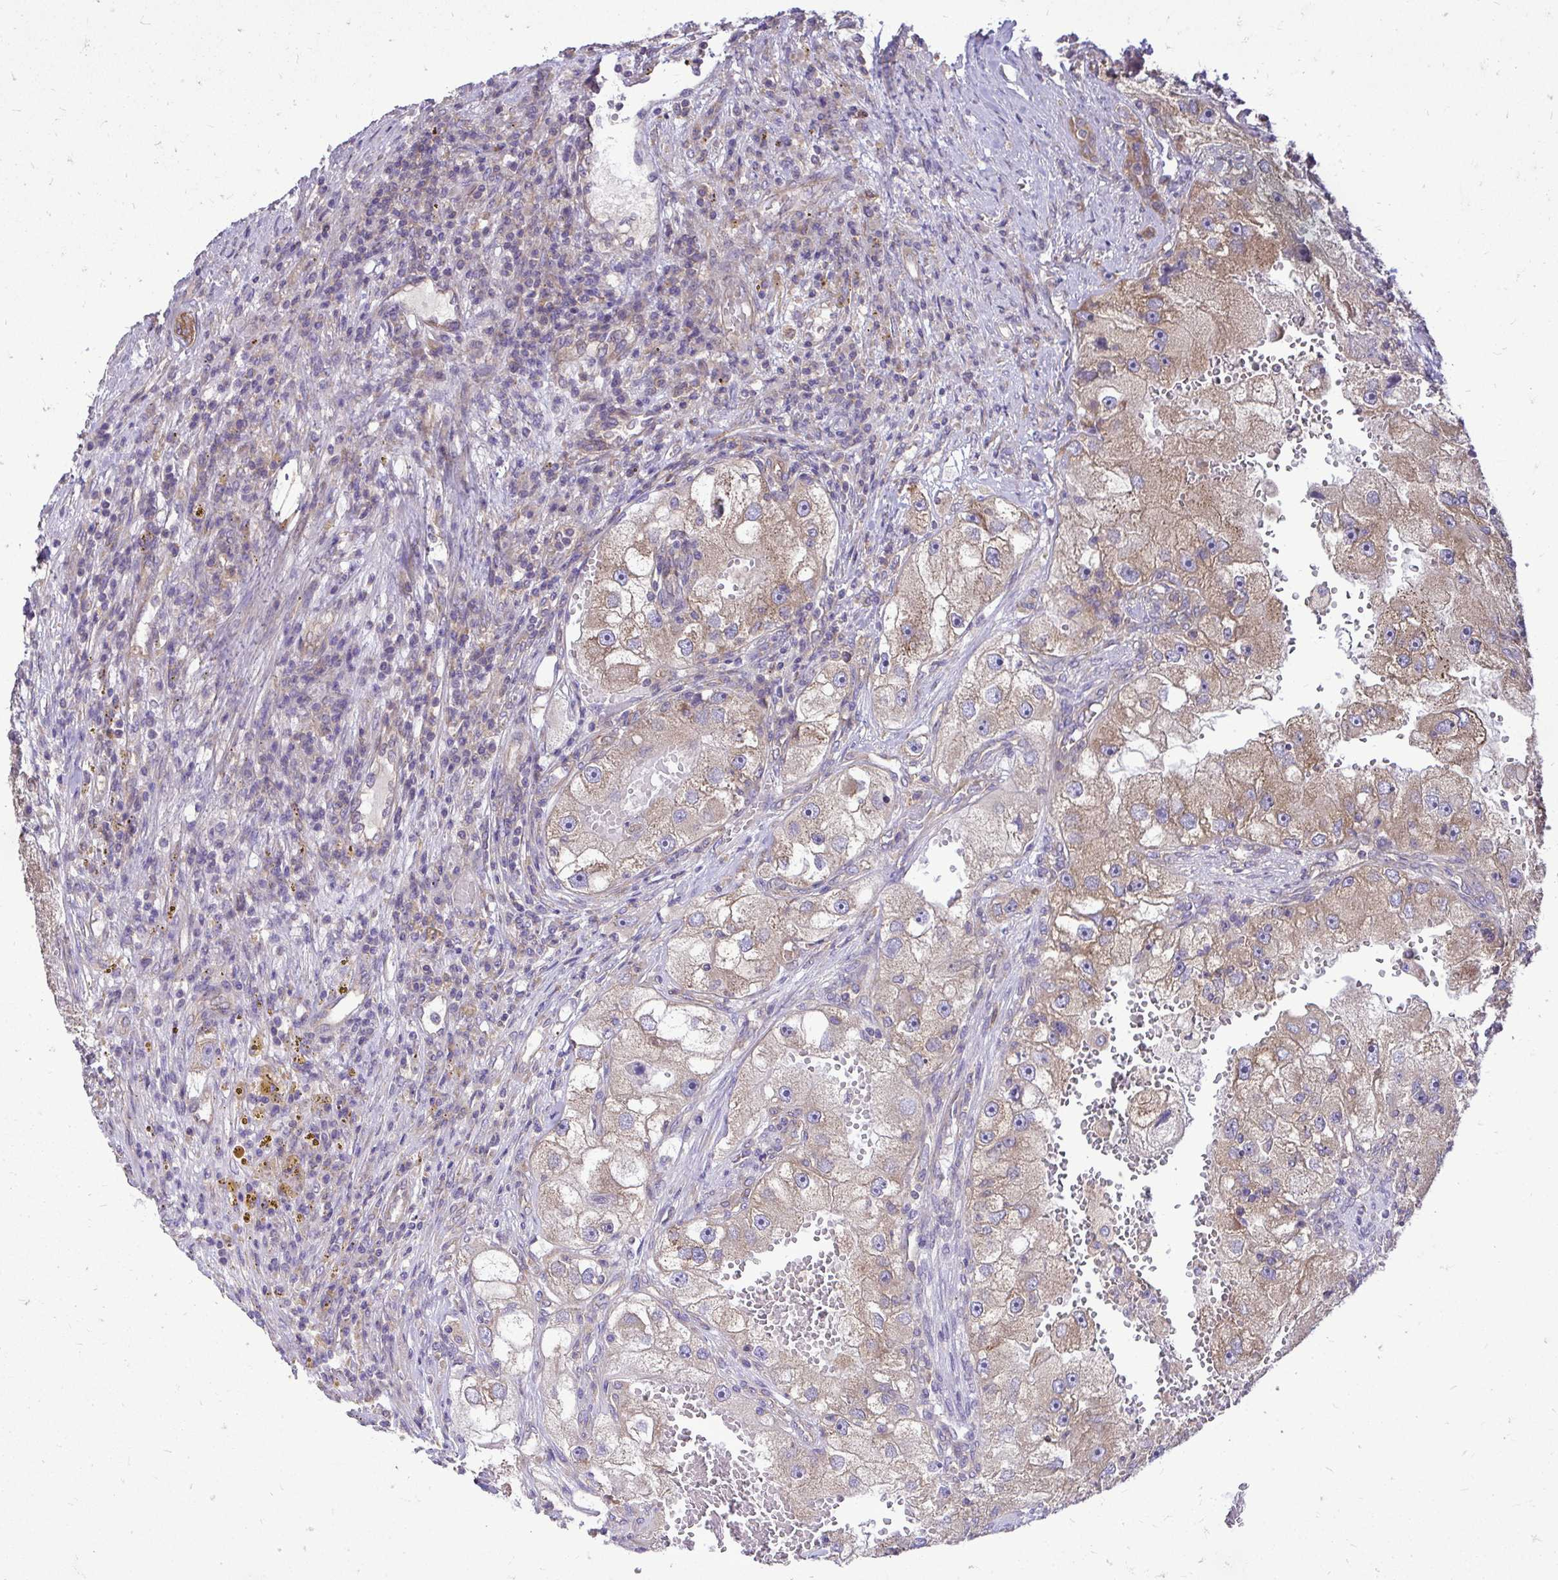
{"staining": {"intensity": "weak", "quantity": "25%-75%", "location": "cytoplasmic/membranous"}, "tissue": "renal cancer", "cell_type": "Tumor cells", "image_type": "cancer", "snomed": [{"axis": "morphology", "description": "Adenocarcinoma, NOS"}, {"axis": "topography", "description": "Kidney"}], "caption": "Human adenocarcinoma (renal) stained with a brown dye displays weak cytoplasmic/membranous positive expression in about 25%-75% of tumor cells.", "gene": "FMR1", "patient": {"sex": "male", "age": 63}}